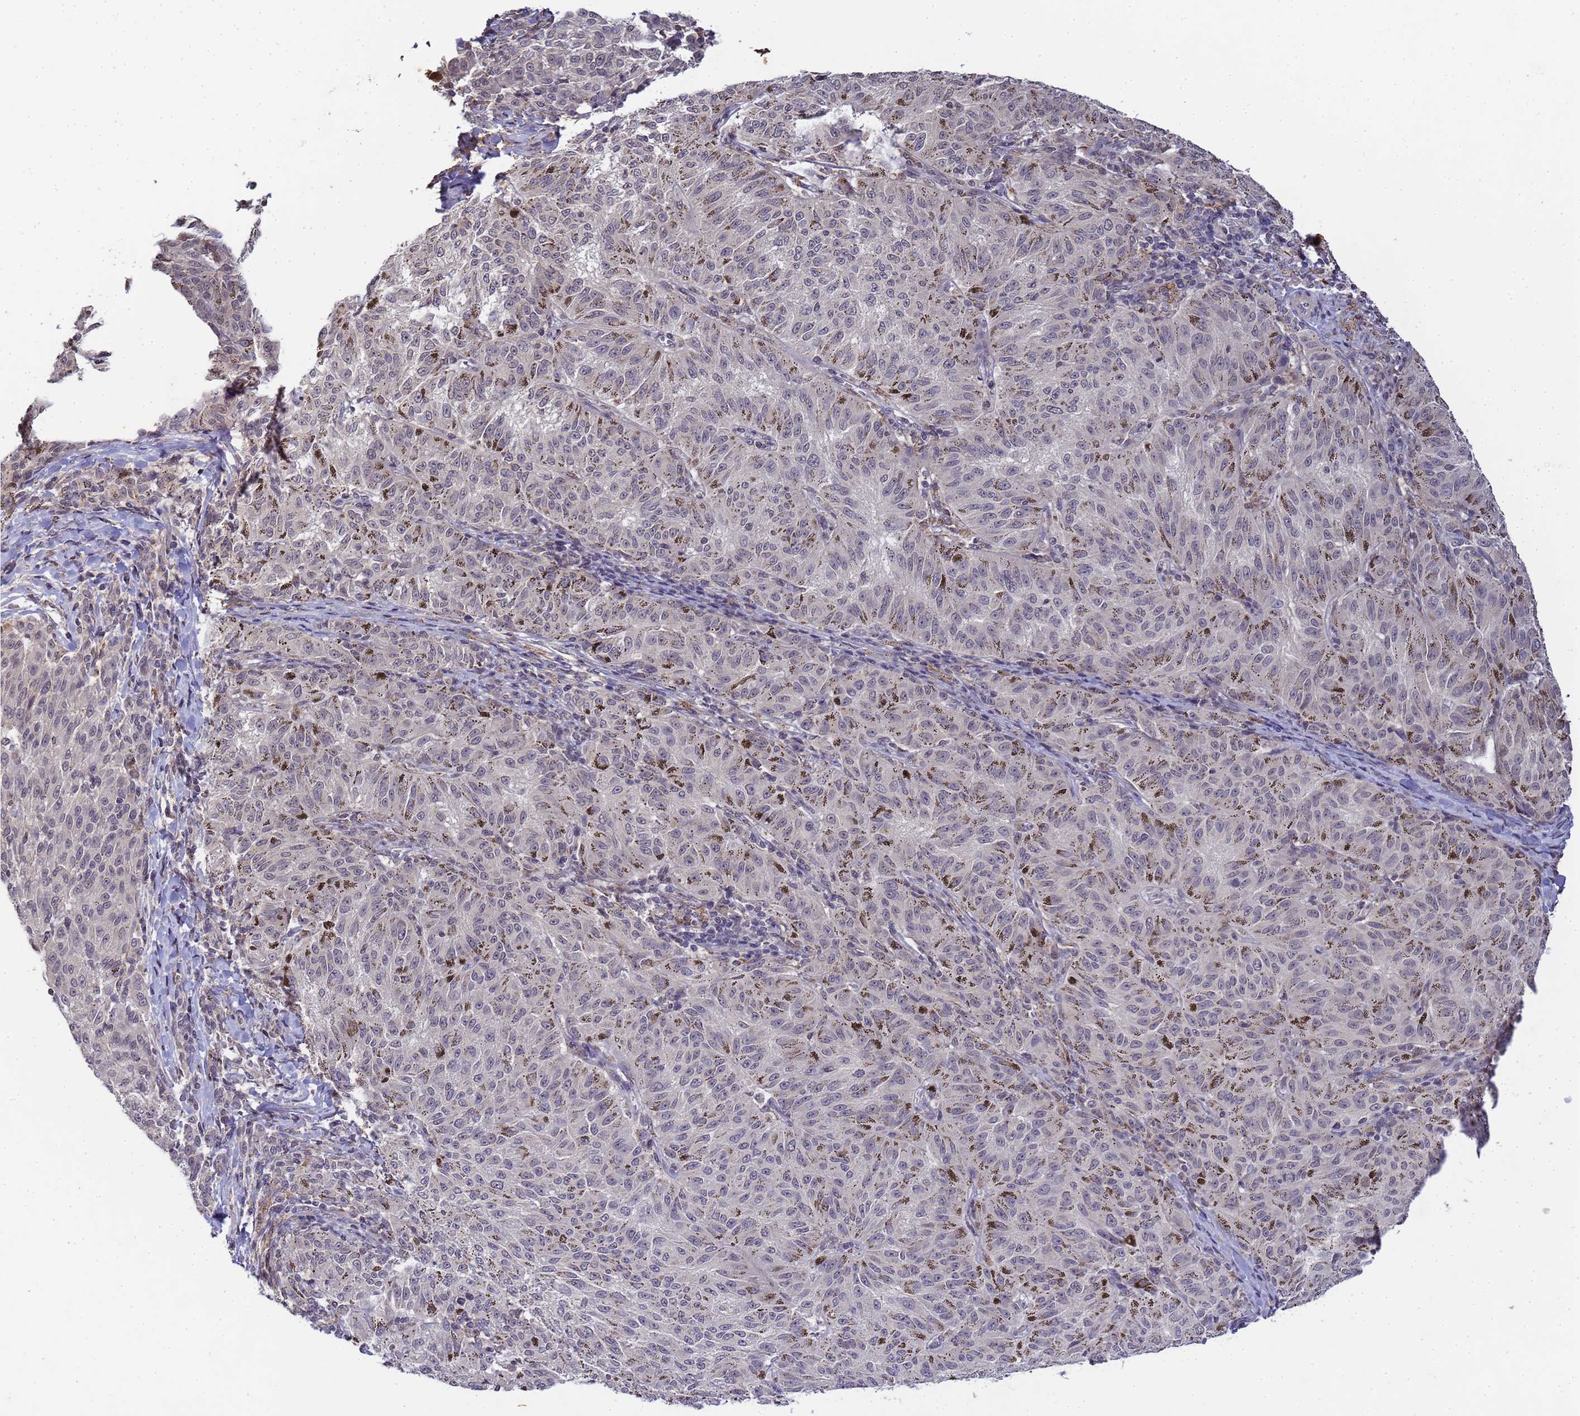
{"staining": {"intensity": "moderate", "quantity": "<25%", "location": "cytoplasmic/membranous"}, "tissue": "melanoma", "cell_type": "Tumor cells", "image_type": "cancer", "snomed": [{"axis": "morphology", "description": "Malignant melanoma, NOS"}, {"axis": "topography", "description": "Skin"}], "caption": "IHC (DAB (3,3'-diaminobenzidine)) staining of human malignant melanoma exhibits moderate cytoplasmic/membranous protein staining in approximately <25% of tumor cells. (IHC, brightfield microscopy, high magnification).", "gene": "MYL7", "patient": {"sex": "female", "age": 72}}